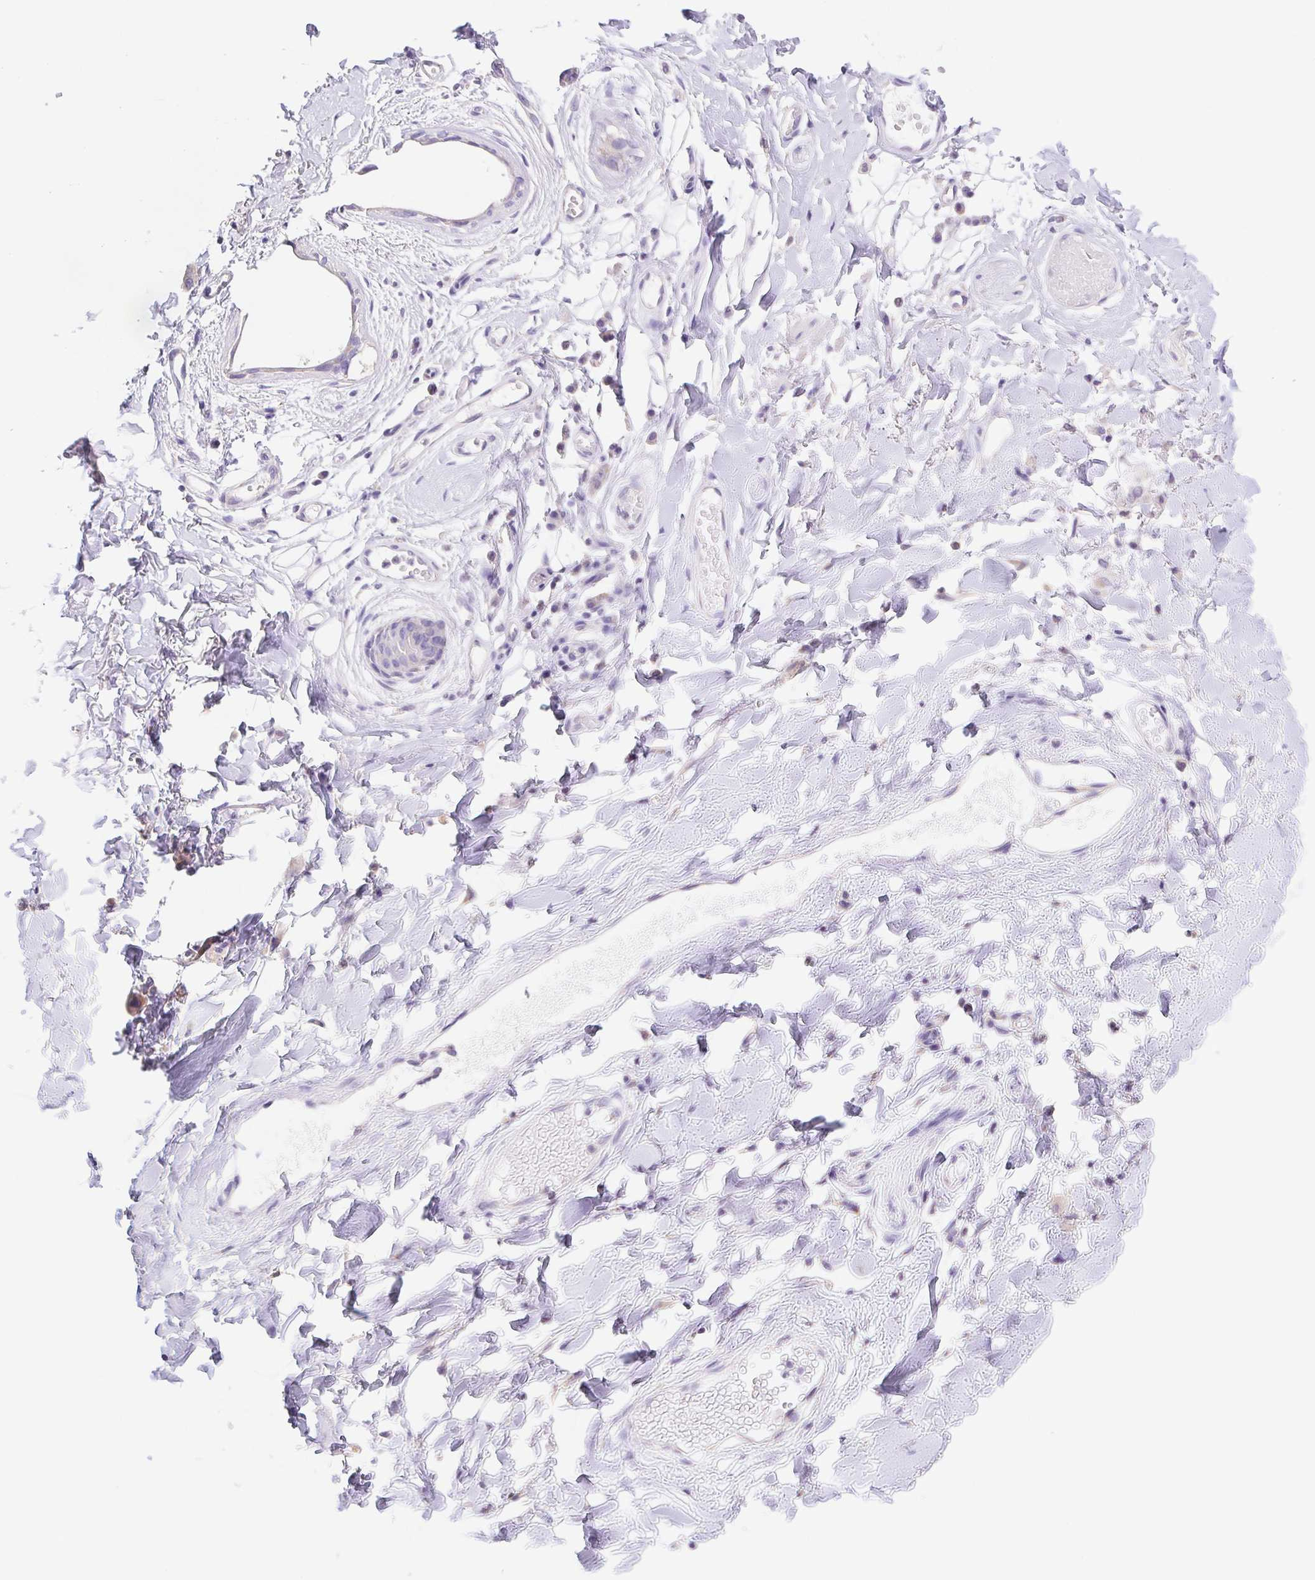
{"staining": {"intensity": "negative", "quantity": "none", "location": "none"}, "tissue": "adipose tissue", "cell_type": "Adipocytes", "image_type": "normal", "snomed": [{"axis": "morphology", "description": "Normal tissue, NOS"}, {"axis": "topography", "description": "Anal"}, {"axis": "topography", "description": "Peripheral nerve tissue"}], "caption": "DAB (3,3'-diaminobenzidine) immunohistochemical staining of benign human adipose tissue displays no significant expression in adipocytes.", "gene": "FKBP6", "patient": {"sex": "male", "age": 78}}